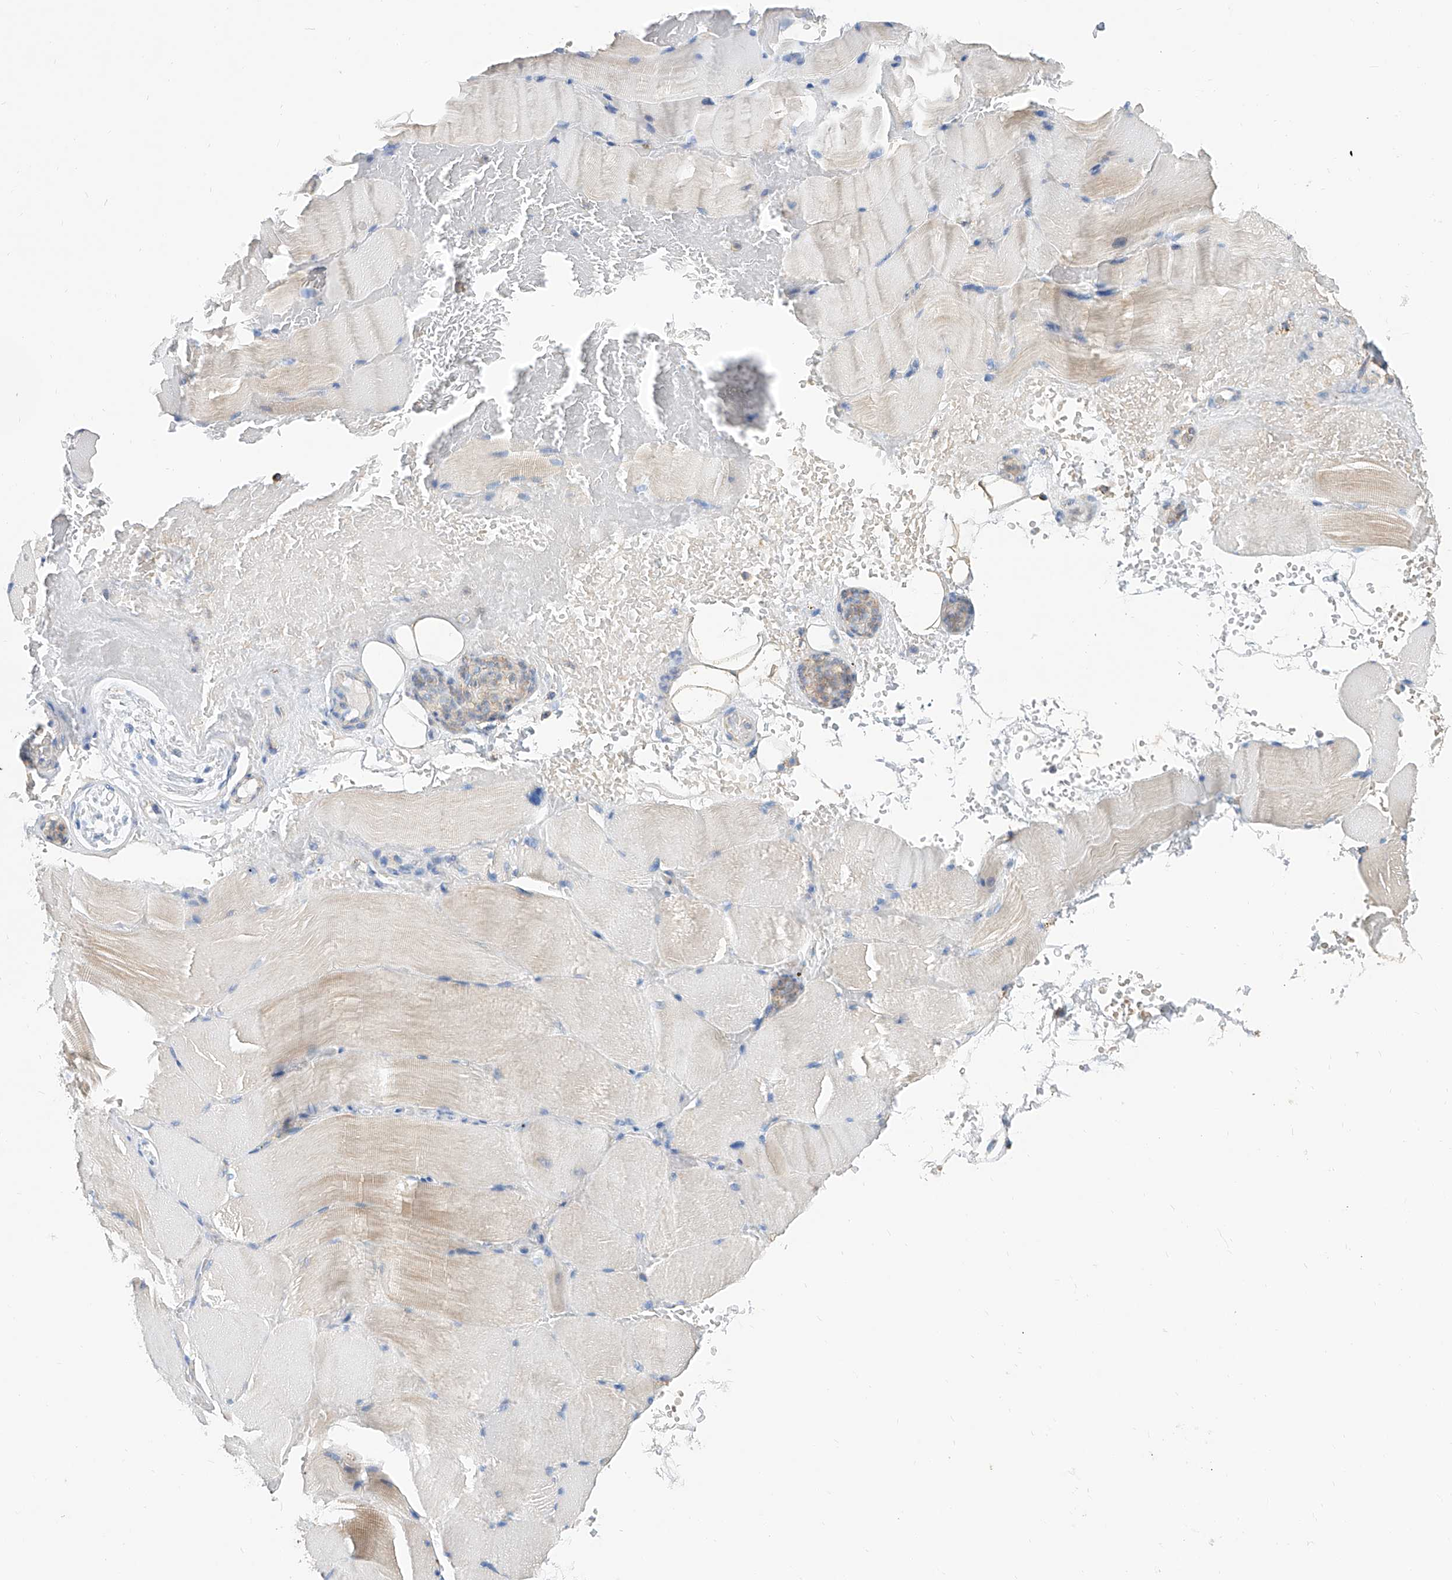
{"staining": {"intensity": "negative", "quantity": "none", "location": "none"}, "tissue": "skeletal muscle", "cell_type": "Myocytes", "image_type": "normal", "snomed": [{"axis": "morphology", "description": "Normal tissue, NOS"}, {"axis": "topography", "description": "Skeletal muscle"}, {"axis": "topography", "description": "Parathyroid gland"}], "caption": "Immunohistochemistry (IHC) of unremarkable skeletal muscle exhibits no staining in myocytes. (Immunohistochemistry, brightfield microscopy, high magnification).", "gene": "CPNE5", "patient": {"sex": "female", "age": 37}}